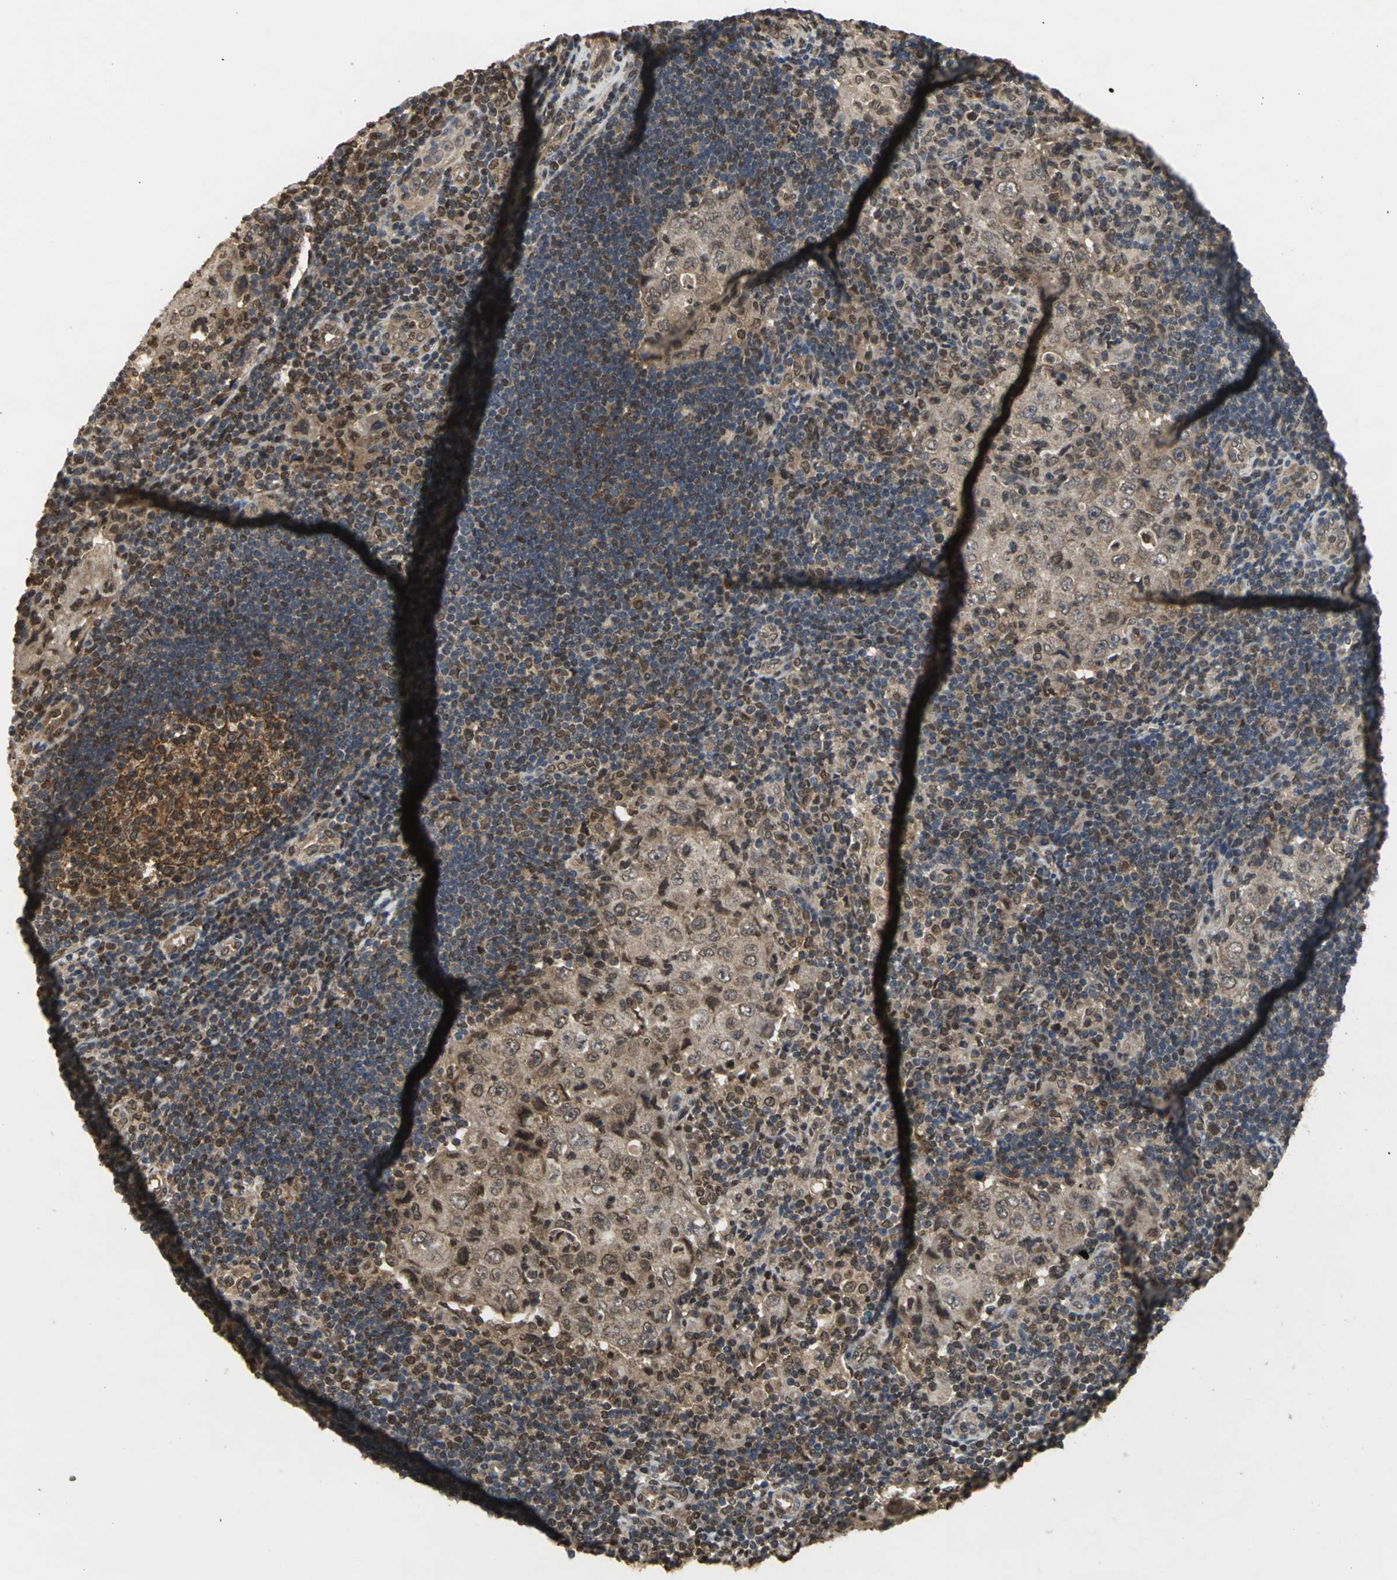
{"staining": {"intensity": "strong", "quantity": ">75%", "location": "cytoplasmic/membranous"}, "tissue": "lymph node", "cell_type": "Germinal center cells", "image_type": "normal", "snomed": [{"axis": "morphology", "description": "Normal tissue, NOS"}, {"axis": "morphology", "description": "Squamous cell carcinoma, metastatic, NOS"}, {"axis": "topography", "description": "Lymph node"}], "caption": "DAB immunohistochemical staining of unremarkable human lymph node displays strong cytoplasmic/membranous protein staining in about >75% of germinal center cells.", "gene": "AHR", "patient": {"sex": "female", "age": 53}}